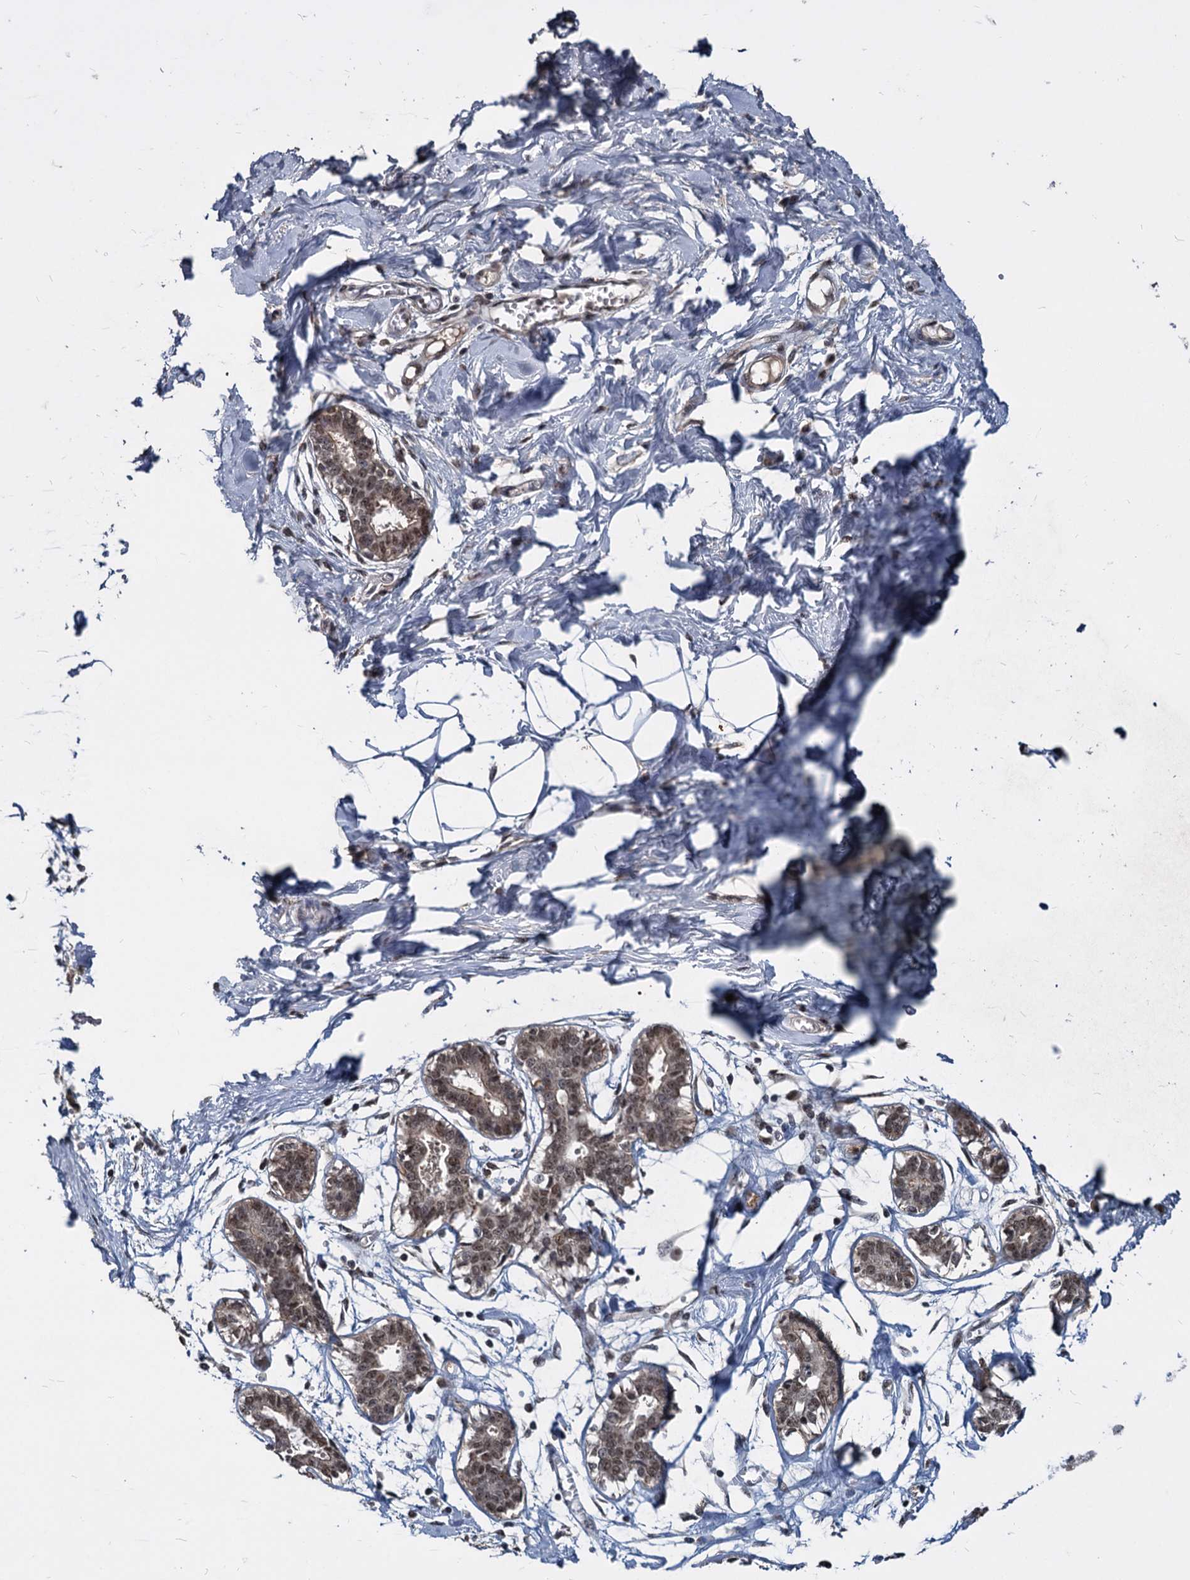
{"staining": {"intensity": "weak", "quantity": "<25%", "location": "nuclear"}, "tissue": "breast", "cell_type": "Adipocytes", "image_type": "normal", "snomed": [{"axis": "morphology", "description": "Normal tissue, NOS"}, {"axis": "topography", "description": "Breast"}], "caption": "This is an immunohistochemistry image of benign human breast. There is no expression in adipocytes.", "gene": "FAM216B", "patient": {"sex": "female", "age": 27}}